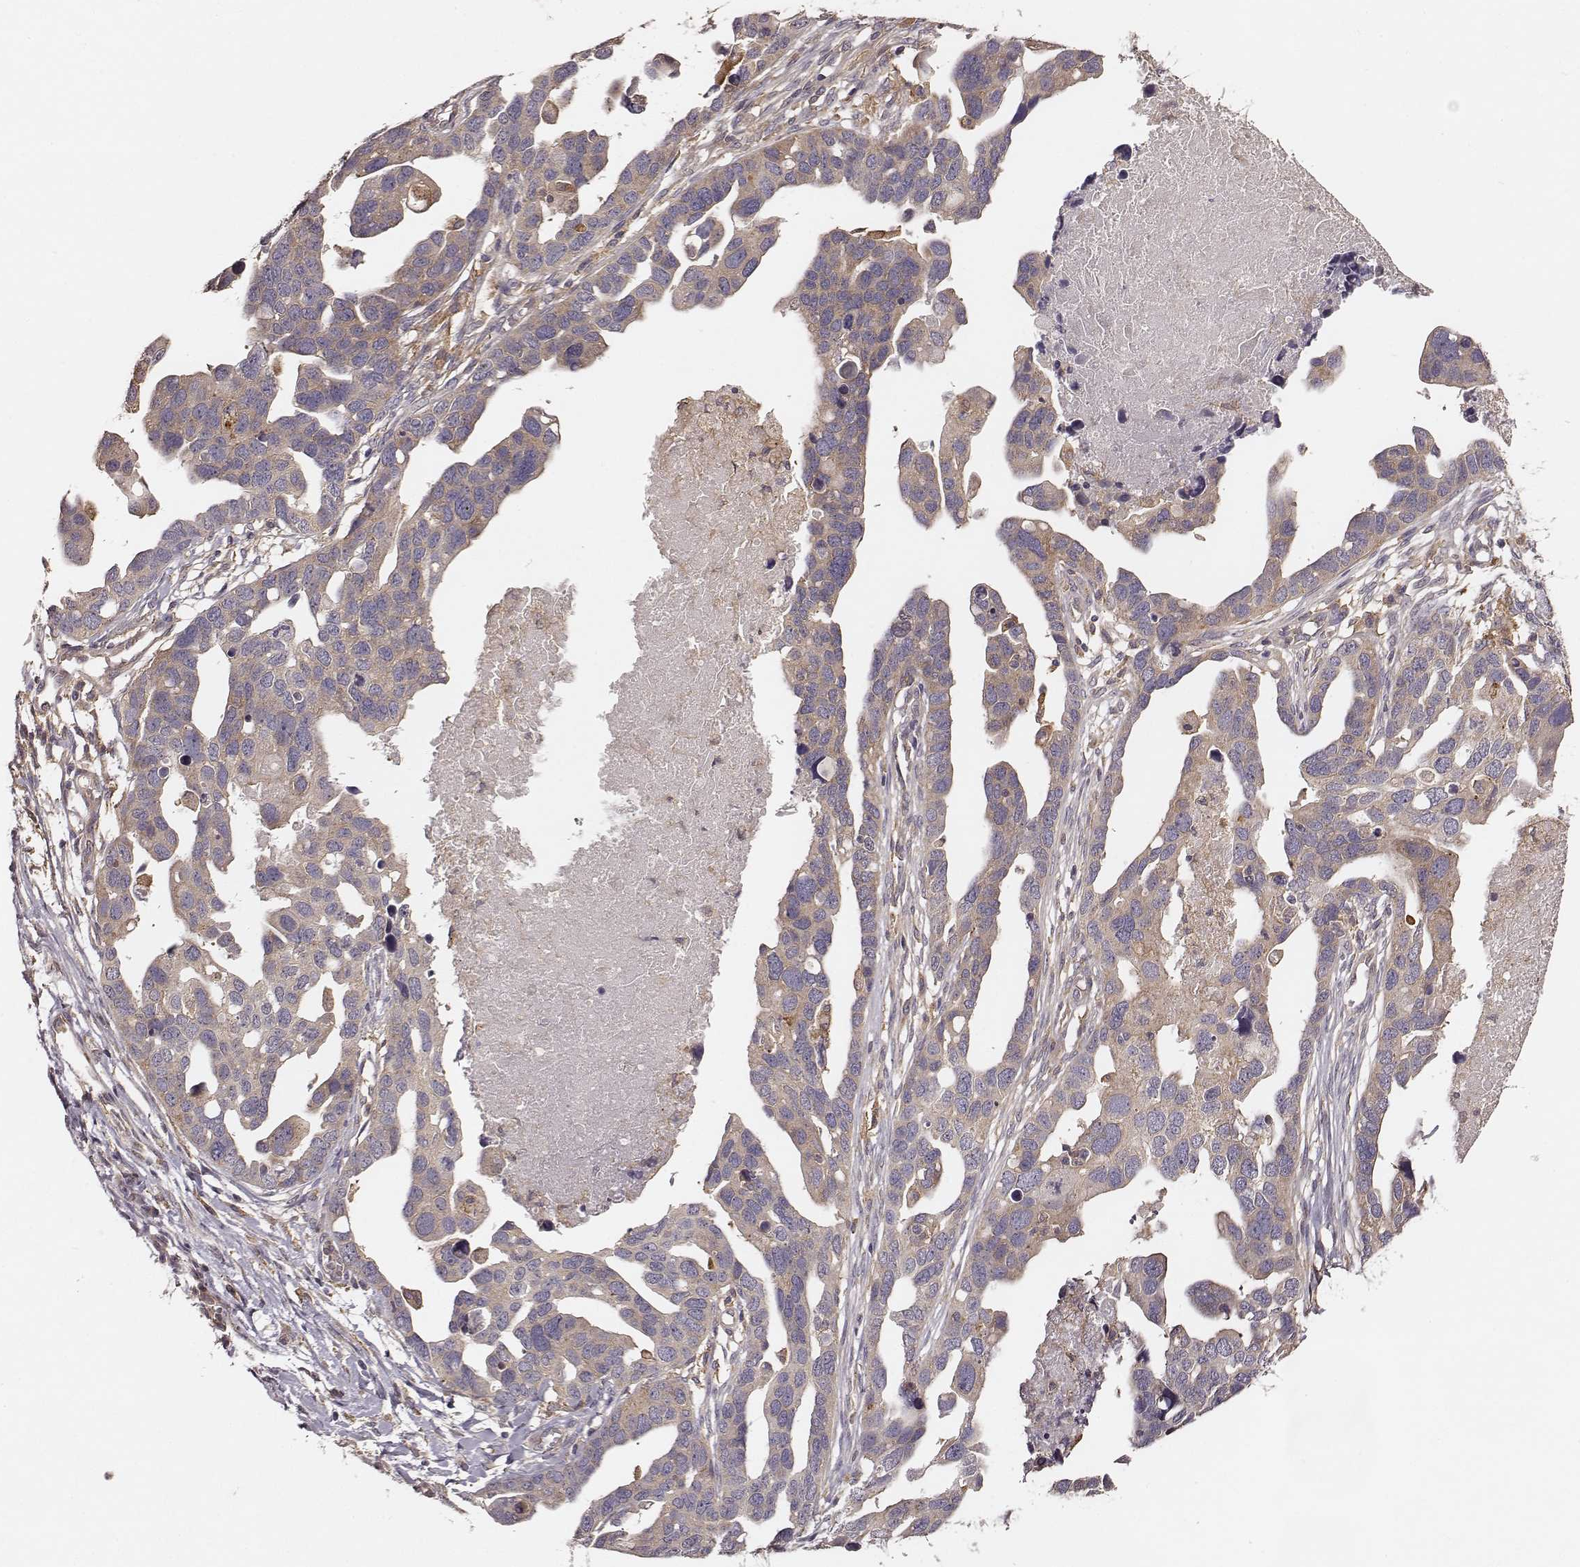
{"staining": {"intensity": "weak", "quantity": ">75%", "location": "cytoplasmic/membranous"}, "tissue": "ovarian cancer", "cell_type": "Tumor cells", "image_type": "cancer", "snomed": [{"axis": "morphology", "description": "Cystadenocarcinoma, serous, NOS"}, {"axis": "topography", "description": "Ovary"}], "caption": "Immunohistochemical staining of ovarian cancer displays low levels of weak cytoplasmic/membranous staining in approximately >75% of tumor cells.", "gene": "VPS26A", "patient": {"sex": "female", "age": 54}}